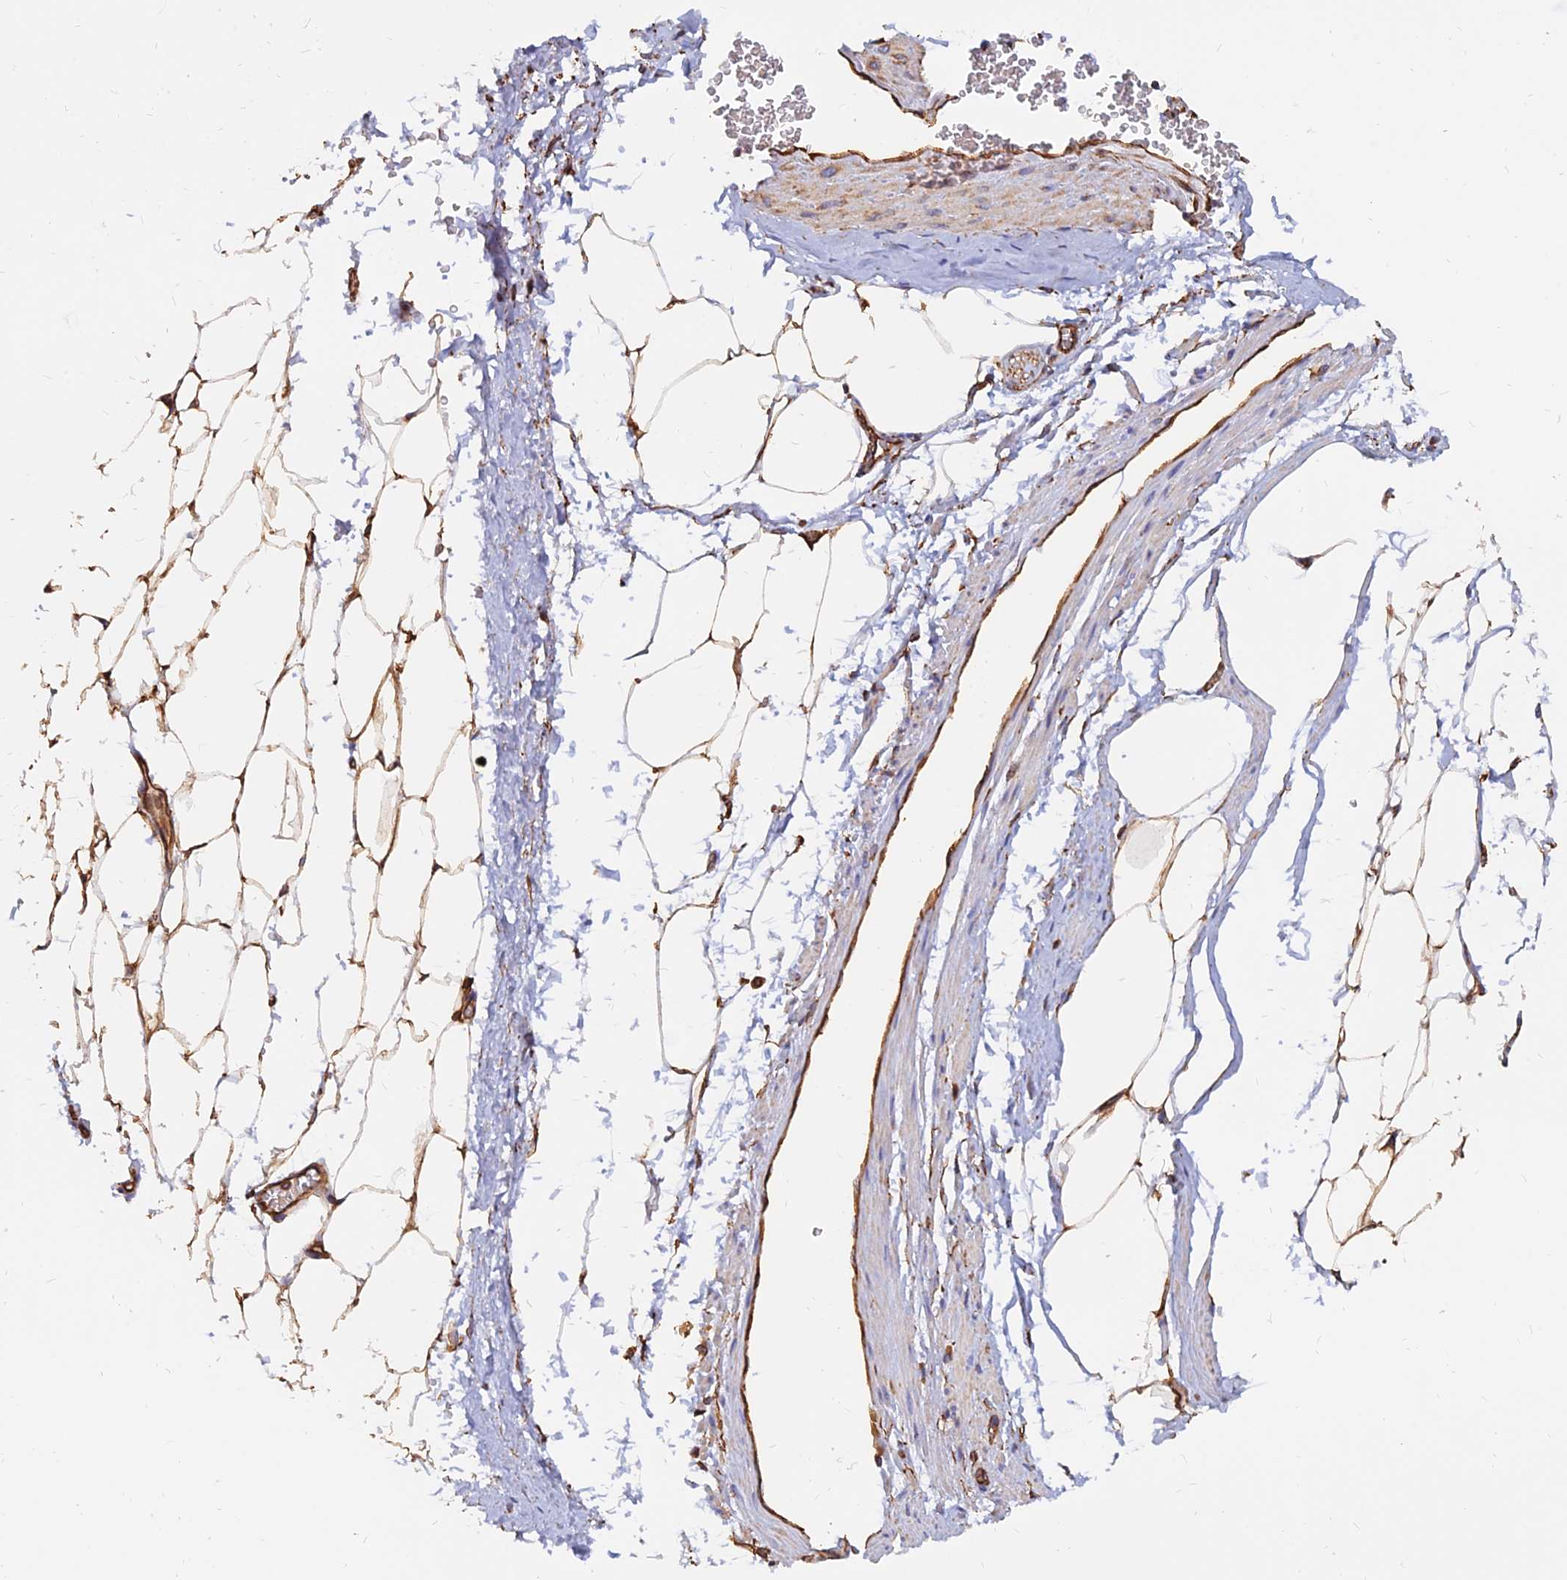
{"staining": {"intensity": "moderate", "quantity": "25%-75%", "location": "cytoplasmic/membranous"}, "tissue": "adipose tissue", "cell_type": "Adipocytes", "image_type": "normal", "snomed": [{"axis": "morphology", "description": "Normal tissue, NOS"}, {"axis": "morphology", "description": "Adenocarcinoma, Low grade"}, {"axis": "topography", "description": "Prostate"}, {"axis": "topography", "description": "Peripheral nerve tissue"}], "caption": "A medium amount of moderate cytoplasmic/membranous positivity is present in approximately 25%-75% of adipocytes in benign adipose tissue.", "gene": "CDK18", "patient": {"sex": "male", "age": 63}}